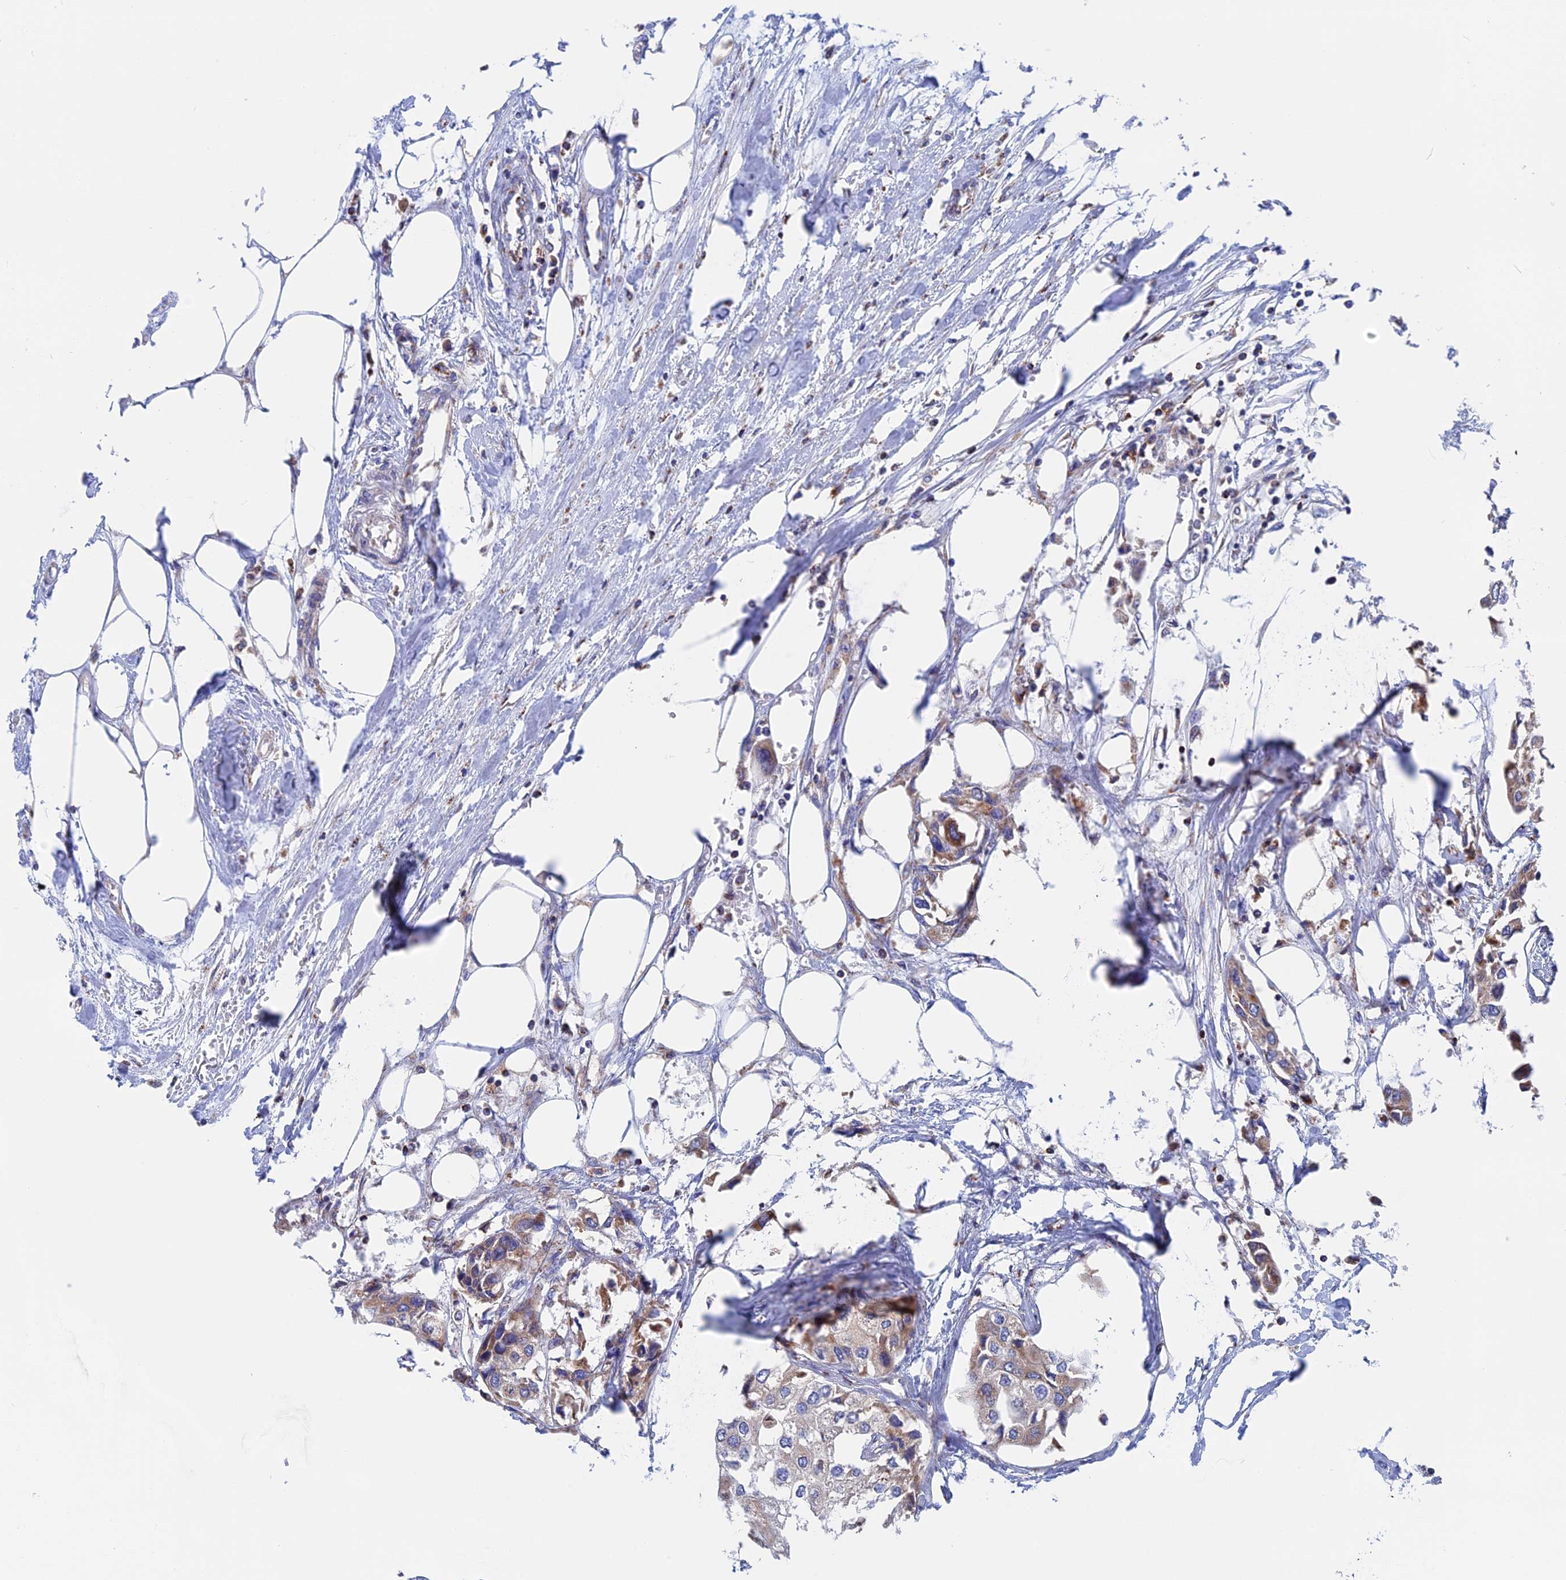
{"staining": {"intensity": "weak", "quantity": "<25%", "location": "cytoplasmic/membranous"}, "tissue": "urothelial cancer", "cell_type": "Tumor cells", "image_type": "cancer", "snomed": [{"axis": "morphology", "description": "Urothelial carcinoma, High grade"}, {"axis": "topography", "description": "Urinary bladder"}], "caption": "Immunohistochemistry image of neoplastic tissue: human urothelial cancer stained with DAB (3,3'-diaminobenzidine) shows no significant protein expression in tumor cells.", "gene": "WDR83", "patient": {"sex": "male", "age": 64}}